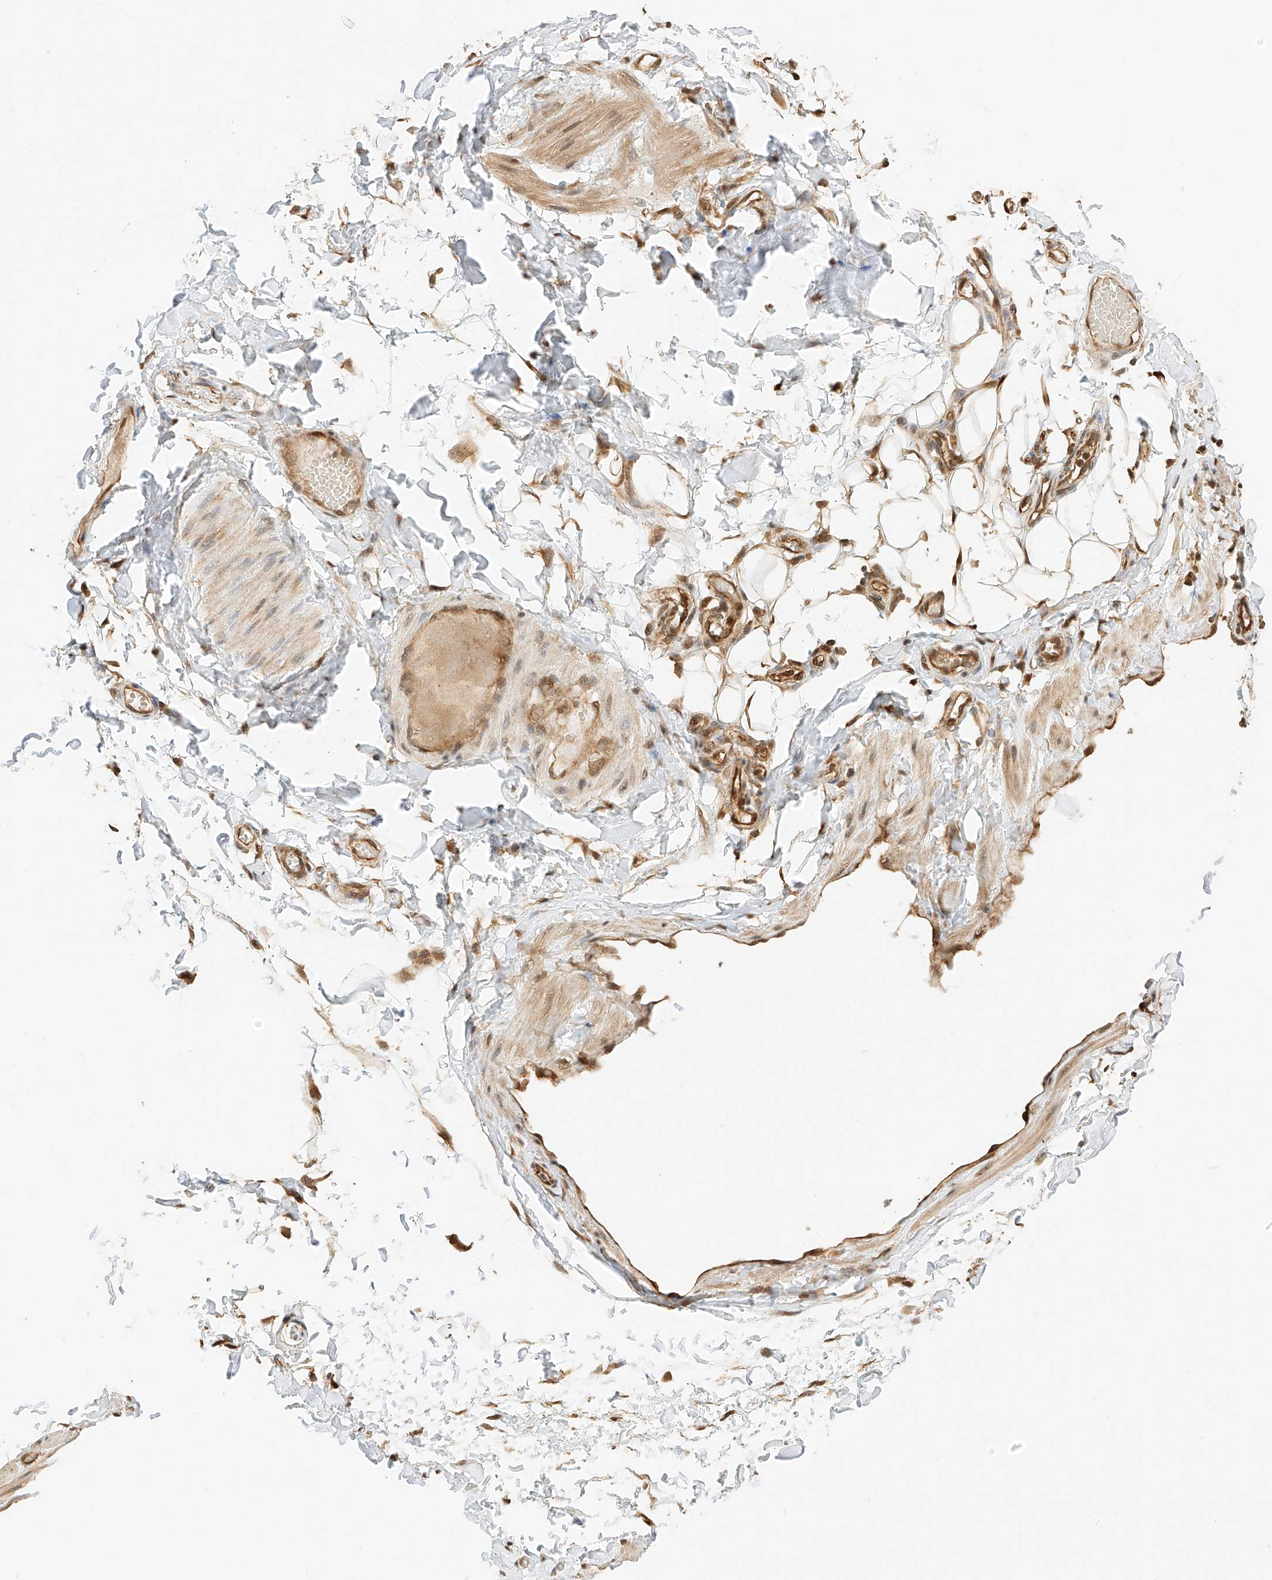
{"staining": {"intensity": "weak", "quantity": "25%-75%", "location": "cytoplasmic/membranous"}, "tissue": "adipose tissue", "cell_type": "Adipocytes", "image_type": "normal", "snomed": [{"axis": "morphology", "description": "Normal tissue, NOS"}, {"axis": "topography", "description": "Adipose tissue"}, {"axis": "topography", "description": "Vascular tissue"}, {"axis": "topography", "description": "Peripheral nerve tissue"}], "caption": "Protein expression analysis of normal human adipose tissue reveals weak cytoplasmic/membranous positivity in about 25%-75% of adipocytes. (Stains: DAB in brown, nuclei in blue, Microscopy: brightfield microscopy at high magnification).", "gene": "EIF4H", "patient": {"sex": "male", "age": 25}}